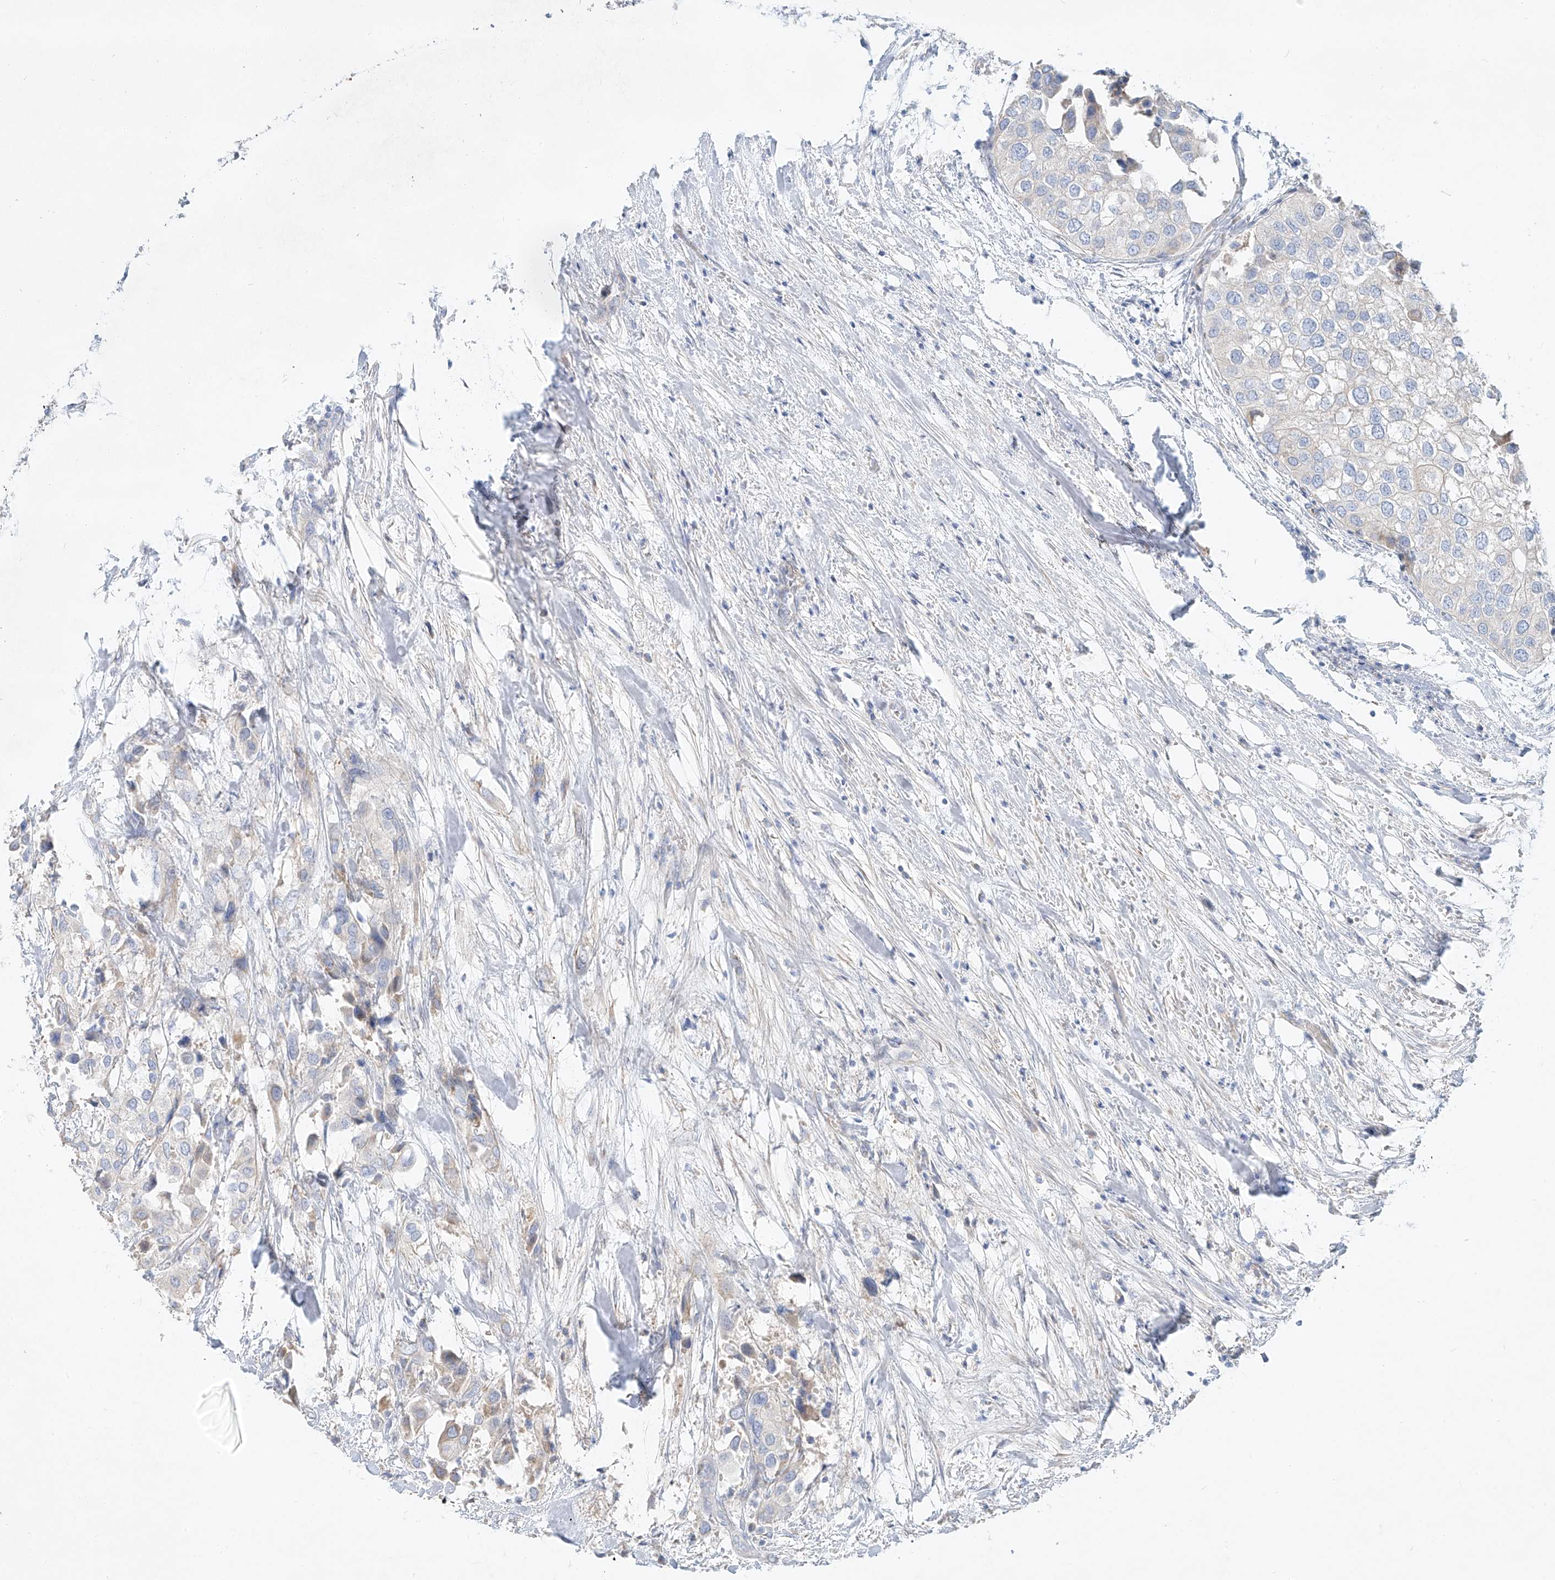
{"staining": {"intensity": "negative", "quantity": "none", "location": "none"}, "tissue": "urothelial cancer", "cell_type": "Tumor cells", "image_type": "cancer", "snomed": [{"axis": "morphology", "description": "Urothelial carcinoma, High grade"}, {"axis": "topography", "description": "Urinary bladder"}], "caption": "Immunohistochemistry of urothelial cancer exhibits no expression in tumor cells.", "gene": "AJM1", "patient": {"sex": "male", "age": 64}}